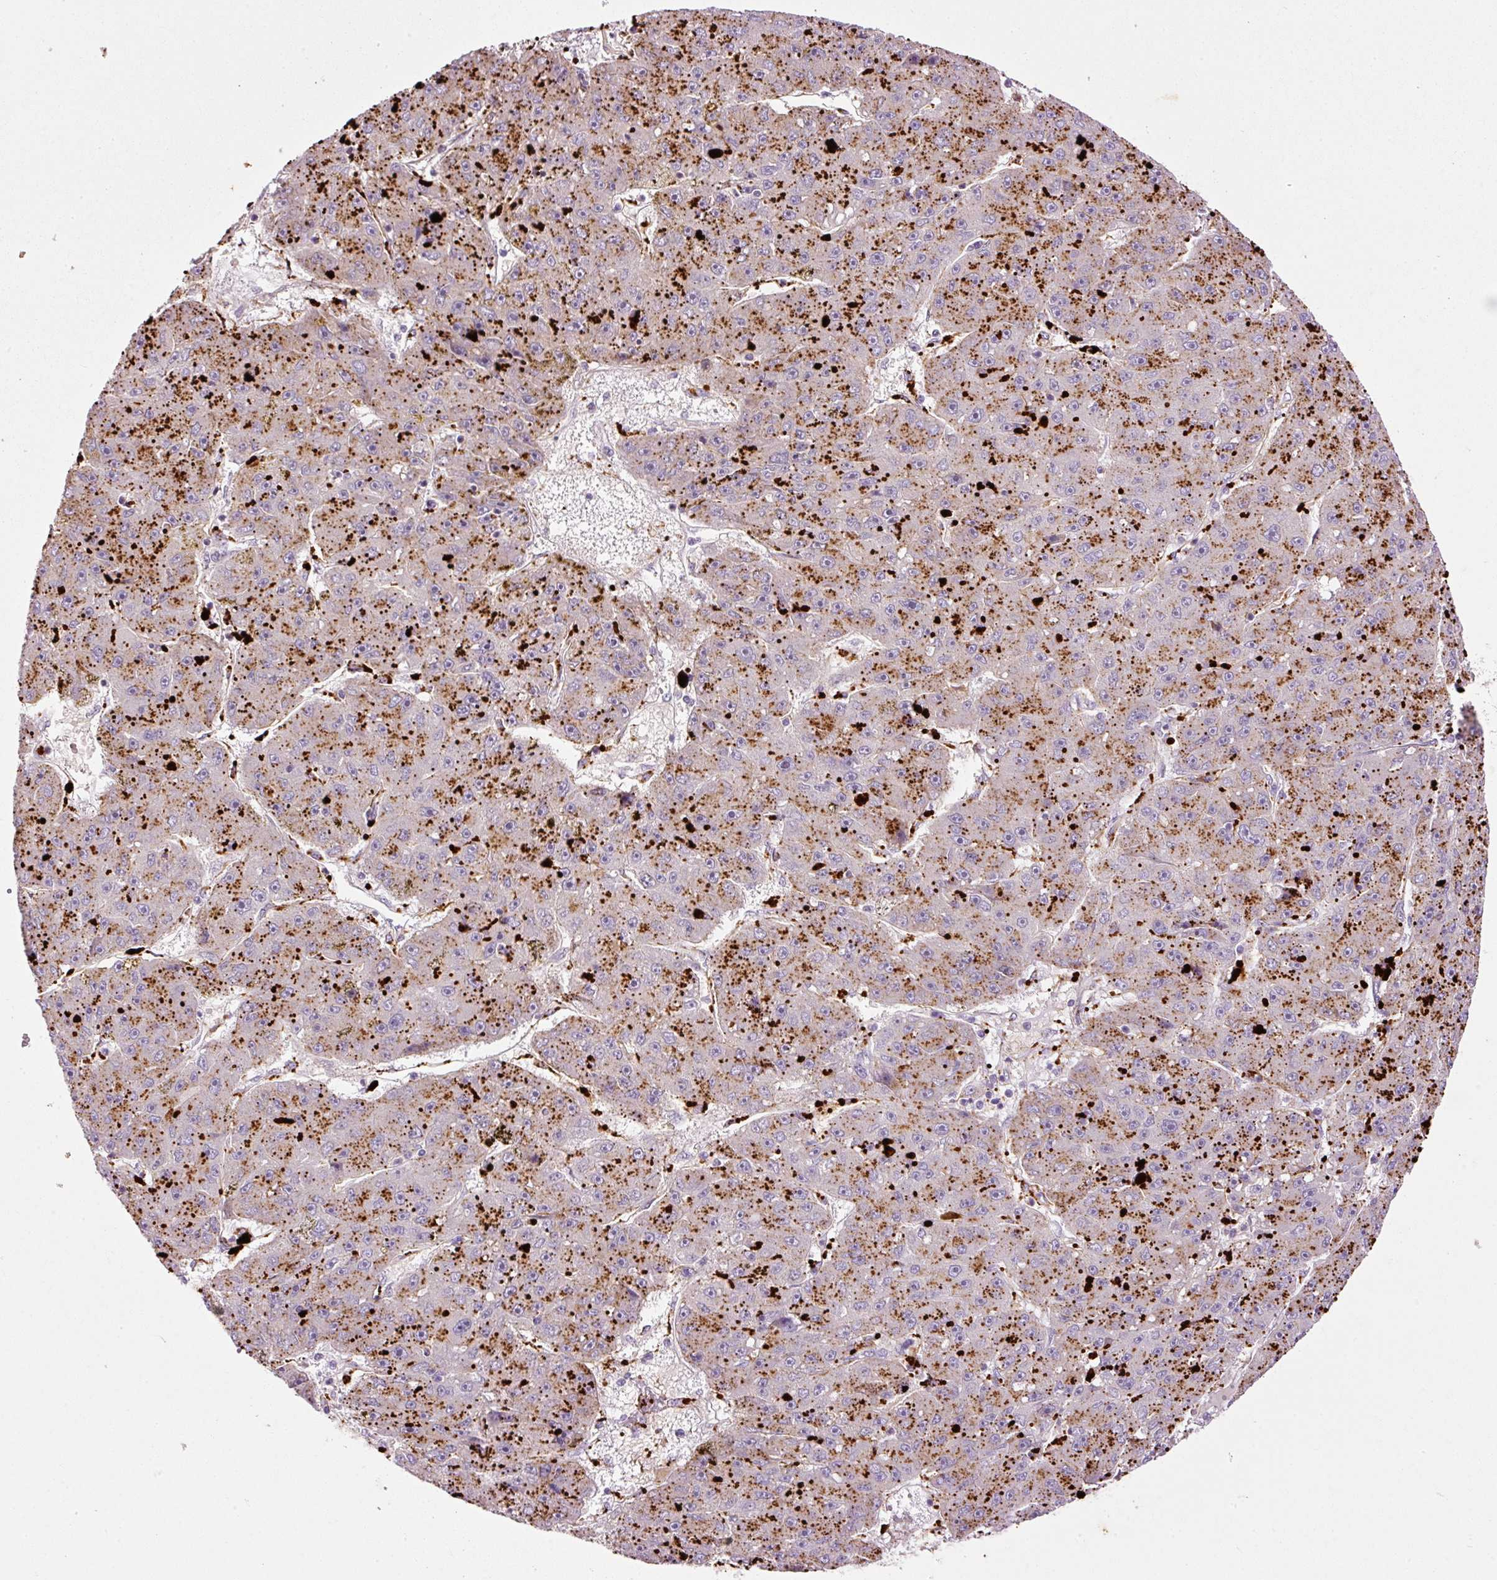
{"staining": {"intensity": "strong", "quantity": ">75%", "location": "cytoplasmic/membranous"}, "tissue": "liver cancer", "cell_type": "Tumor cells", "image_type": "cancer", "snomed": [{"axis": "morphology", "description": "Carcinoma, Hepatocellular, NOS"}, {"axis": "topography", "description": "Liver"}], "caption": "Protein expression by immunohistochemistry (IHC) reveals strong cytoplasmic/membranous expression in approximately >75% of tumor cells in liver cancer.", "gene": "ZNF639", "patient": {"sex": "male", "age": 67}}